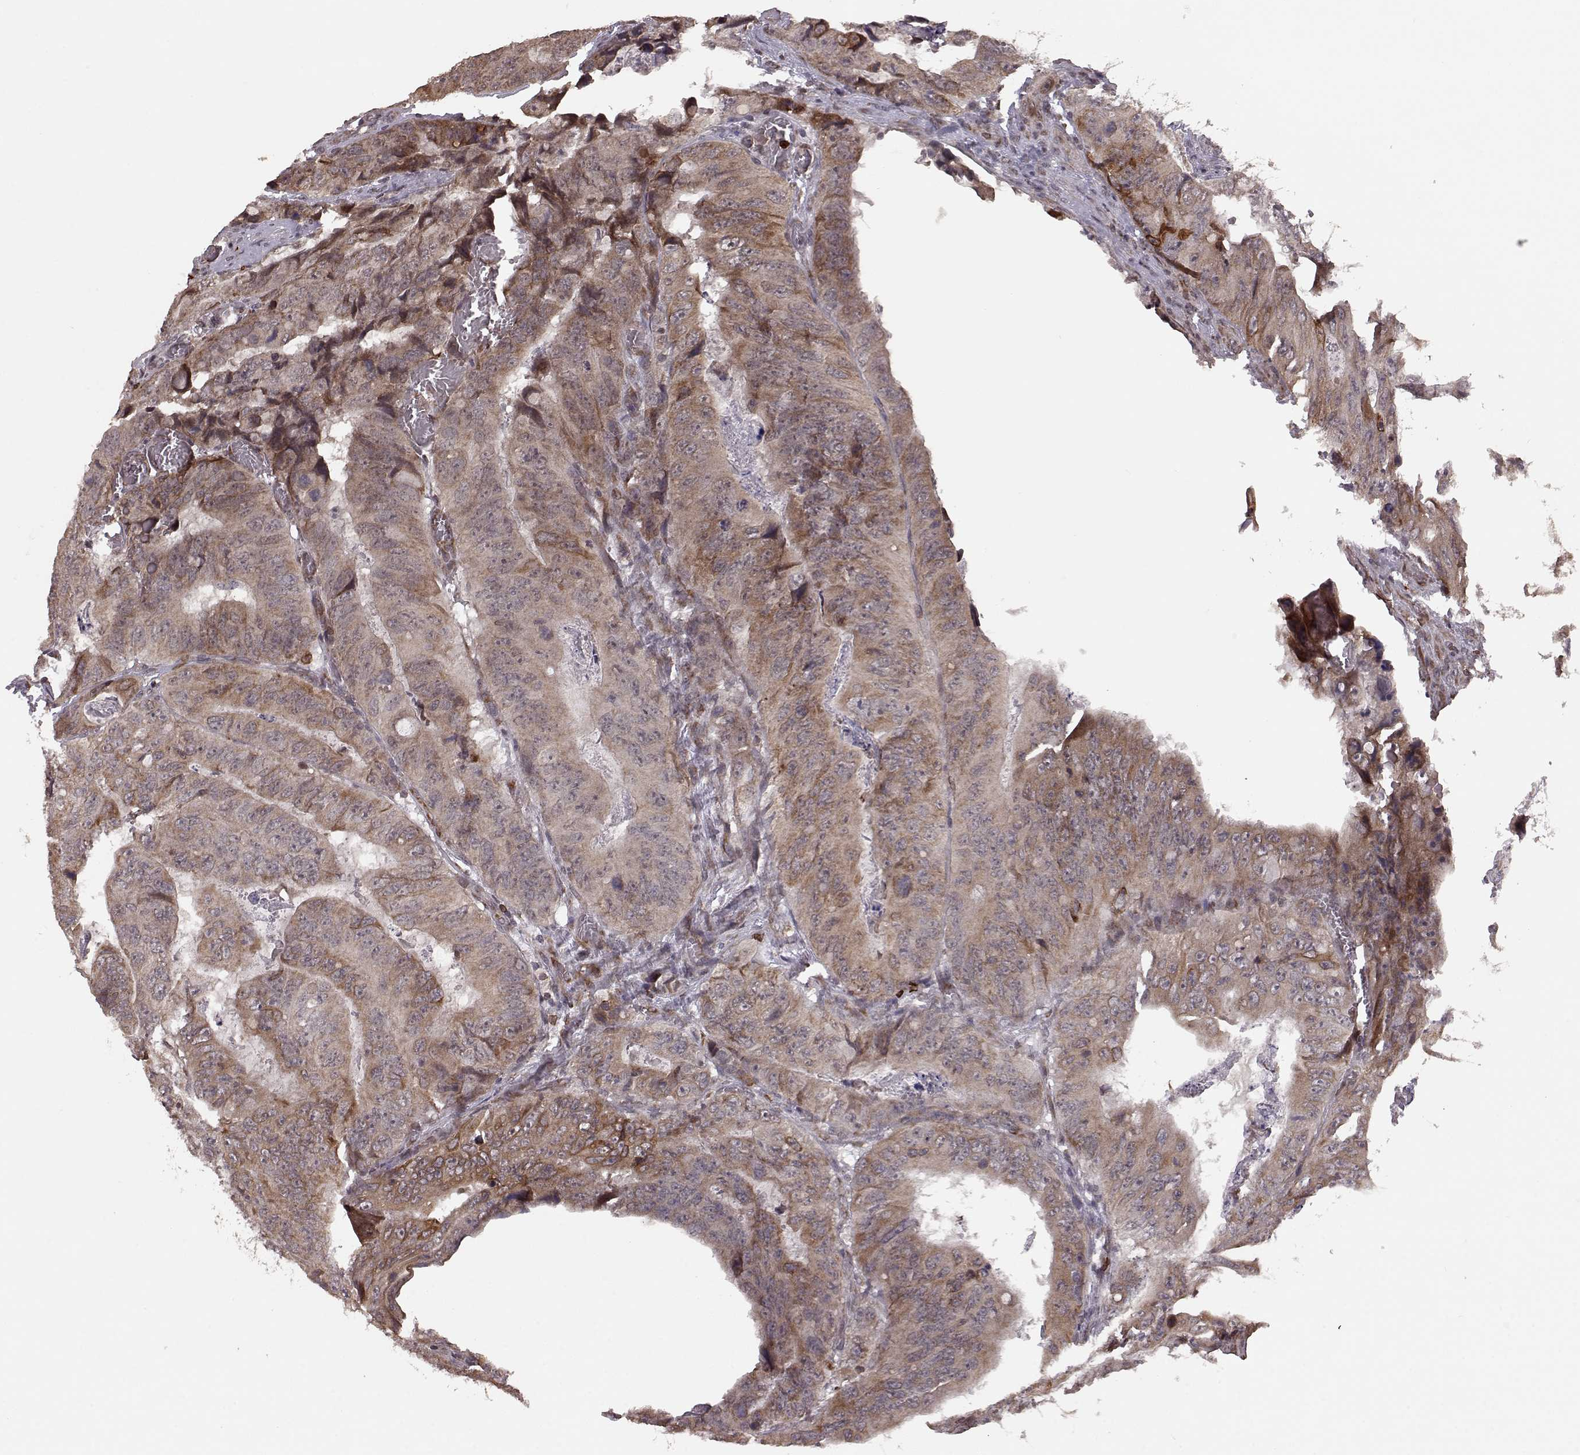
{"staining": {"intensity": "moderate", "quantity": ">75%", "location": "cytoplasmic/membranous"}, "tissue": "colorectal cancer", "cell_type": "Tumor cells", "image_type": "cancer", "snomed": [{"axis": "morphology", "description": "Adenocarcinoma, NOS"}, {"axis": "topography", "description": "Colon"}], "caption": "Protein expression analysis of colorectal cancer shows moderate cytoplasmic/membranous expression in approximately >75% of tumor cells. Nuclei are stained in blue.", "gene": "ELOVL5", "patient": {"sex": "male", "age": 79}}